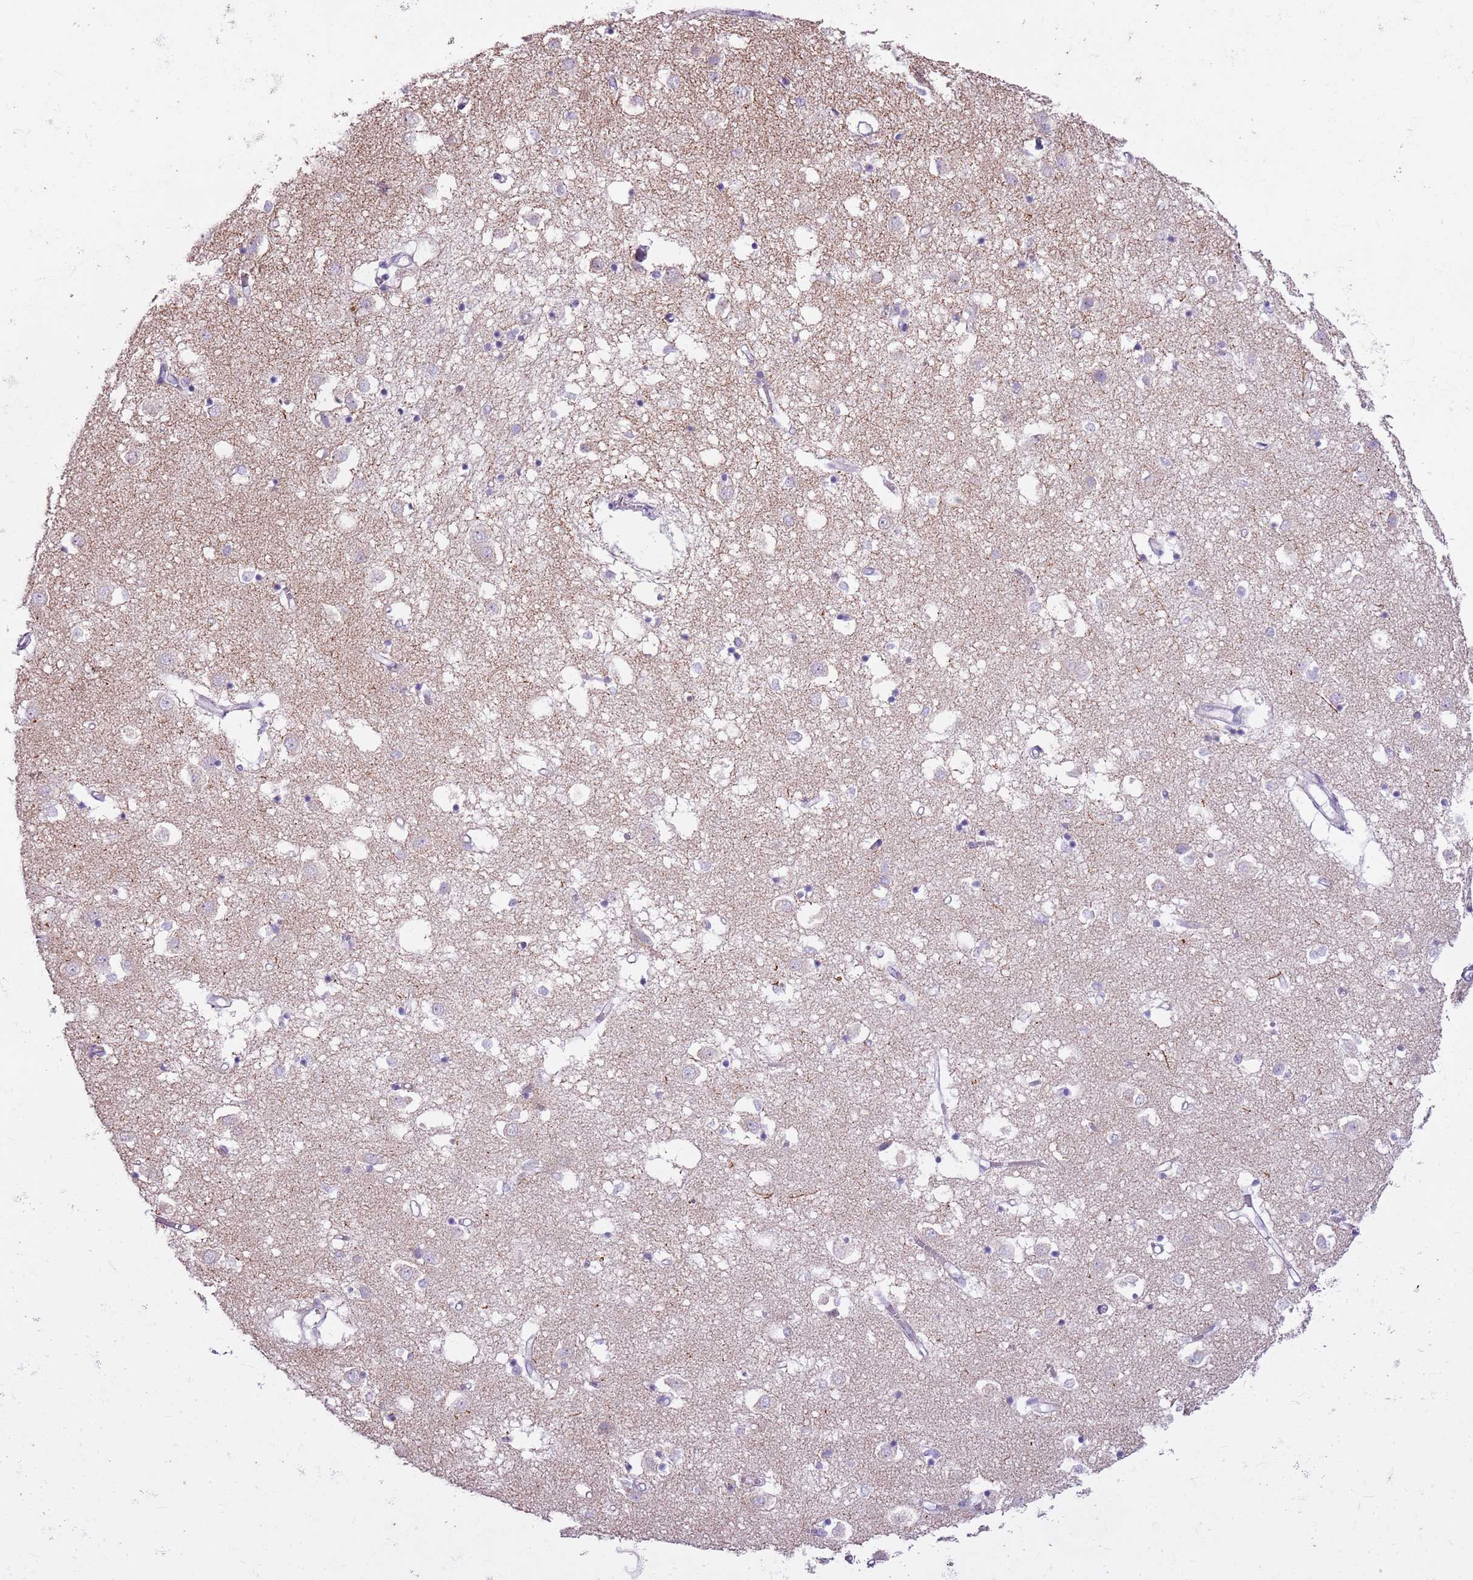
{"staining": {"intensity": "negative", "quantity": "none", "location": "none"}, "tissue": "caudate", "cell_type": "Glial cells", "image_type": "normal", "snomed": [{"axis": "morphology", "description": "Normal tissue, NOS"}, {"axis": "topography", "description": "Lateral ventricle wall"}], "caption": "Normal caudate was stained to show a protein in brown. There is no significant staining in glial cells. (DAB IHC visualized using brightfield microscopy, high magnification).", "gene": "CNPPD1", "patient": {"sex": "male", "age": 70}}